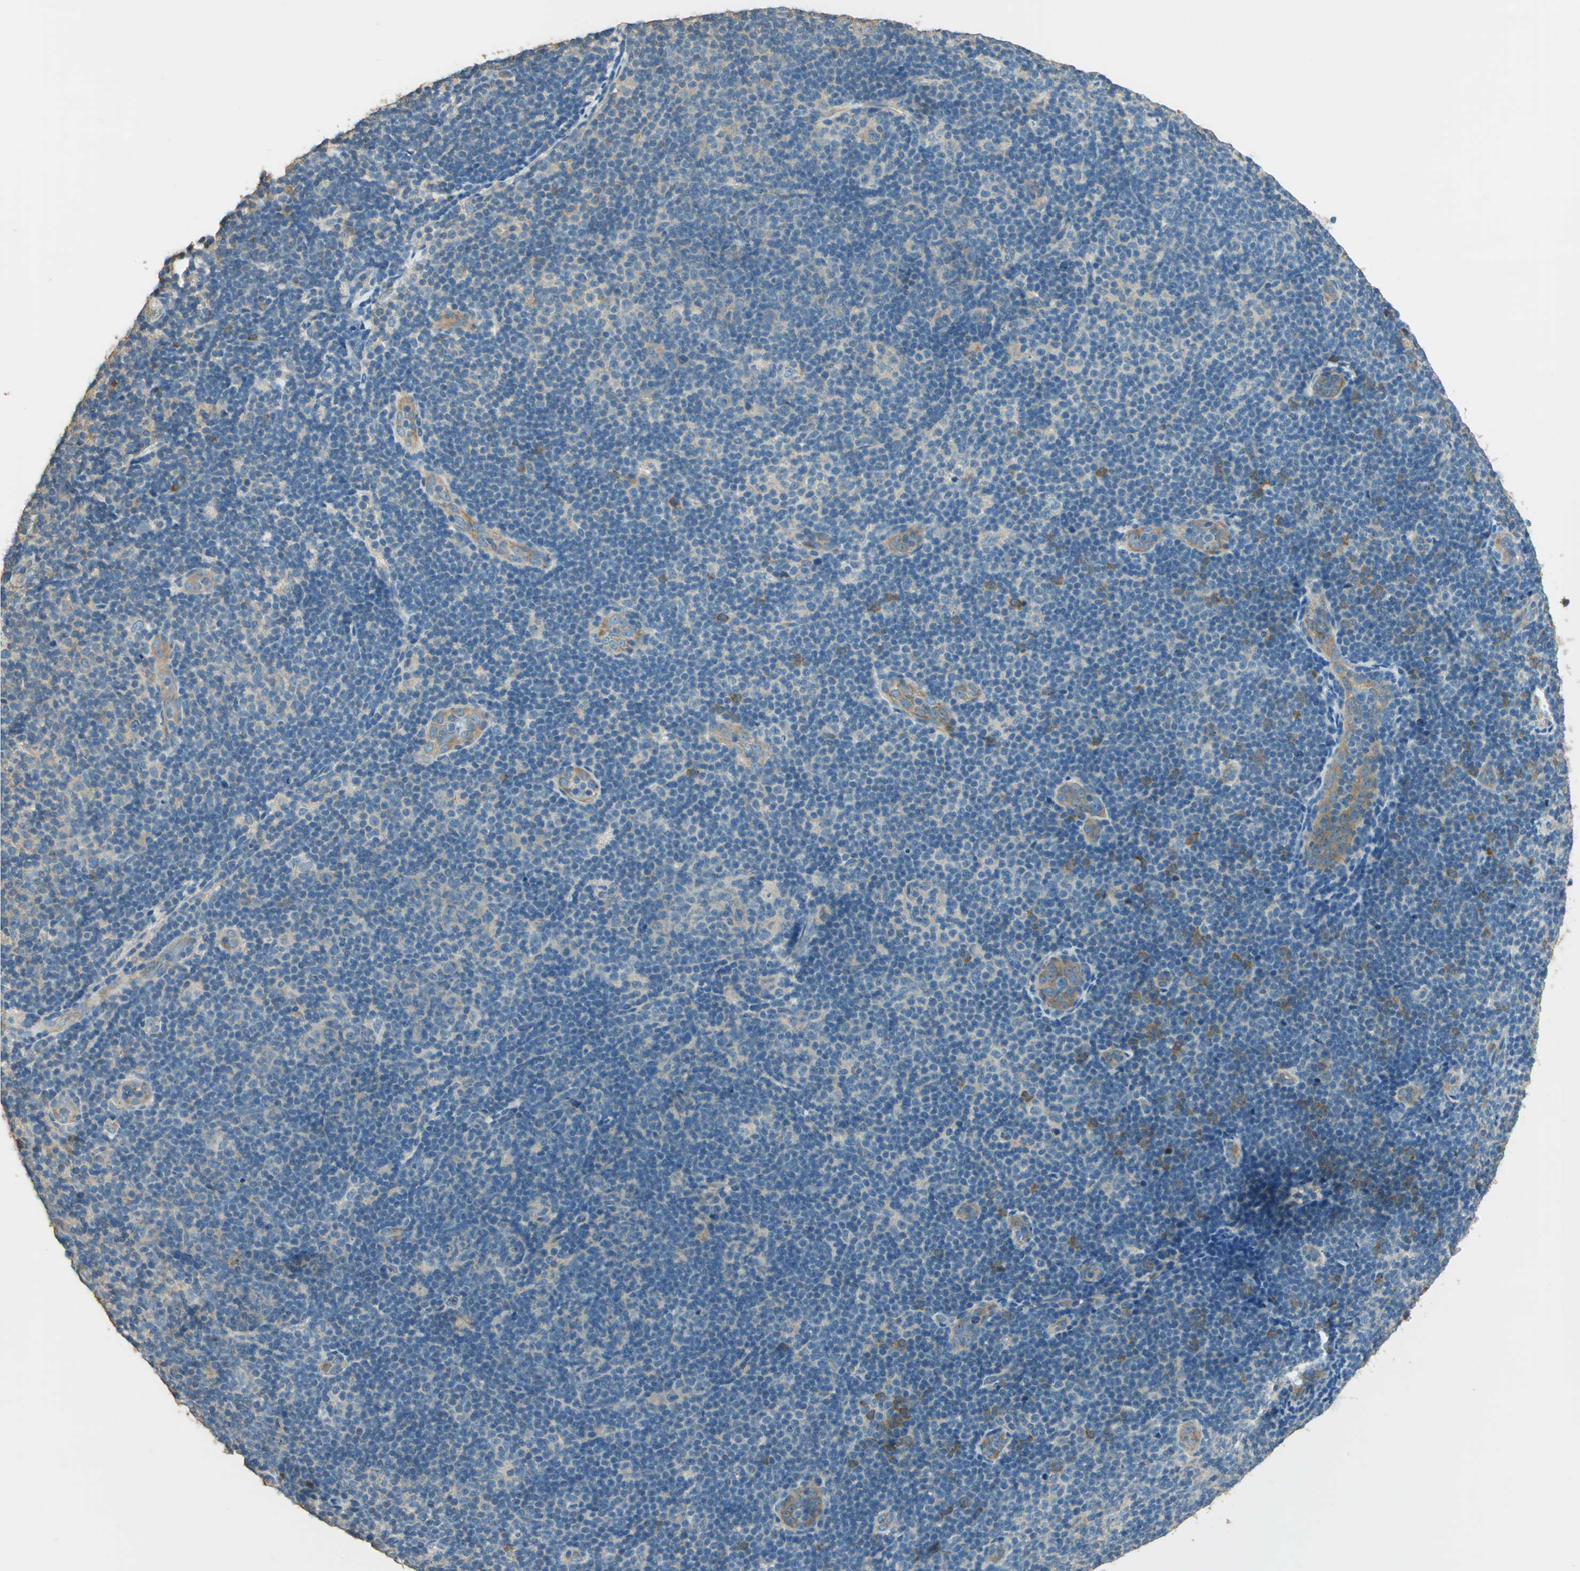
{"staining": {"intensity": "weak", "quantity": "<25%", "location": "cytoplasmic/membranous"}, "tissue": "lymphoma", "cell_type": "Tumor cells", "image_type": "cancer", "snomed": [{"axis": "morphology", "description": "Malignant lymphoma, non-Hodgkin's type, Low grade"}, {"axis": "topography", "description": "Lymph node"}], "caption": "Immunohistochemical staining of human lymphoma shows no significant positivity in tumor cells. Brightfield microscopy of IHC stained with DAB (3,3'-diaminobenzidine) (brown) and hematoxylin (blue), captured at high magnification.", "gene": "SHC2", "patient": {"sex": "male", "age": 83}}